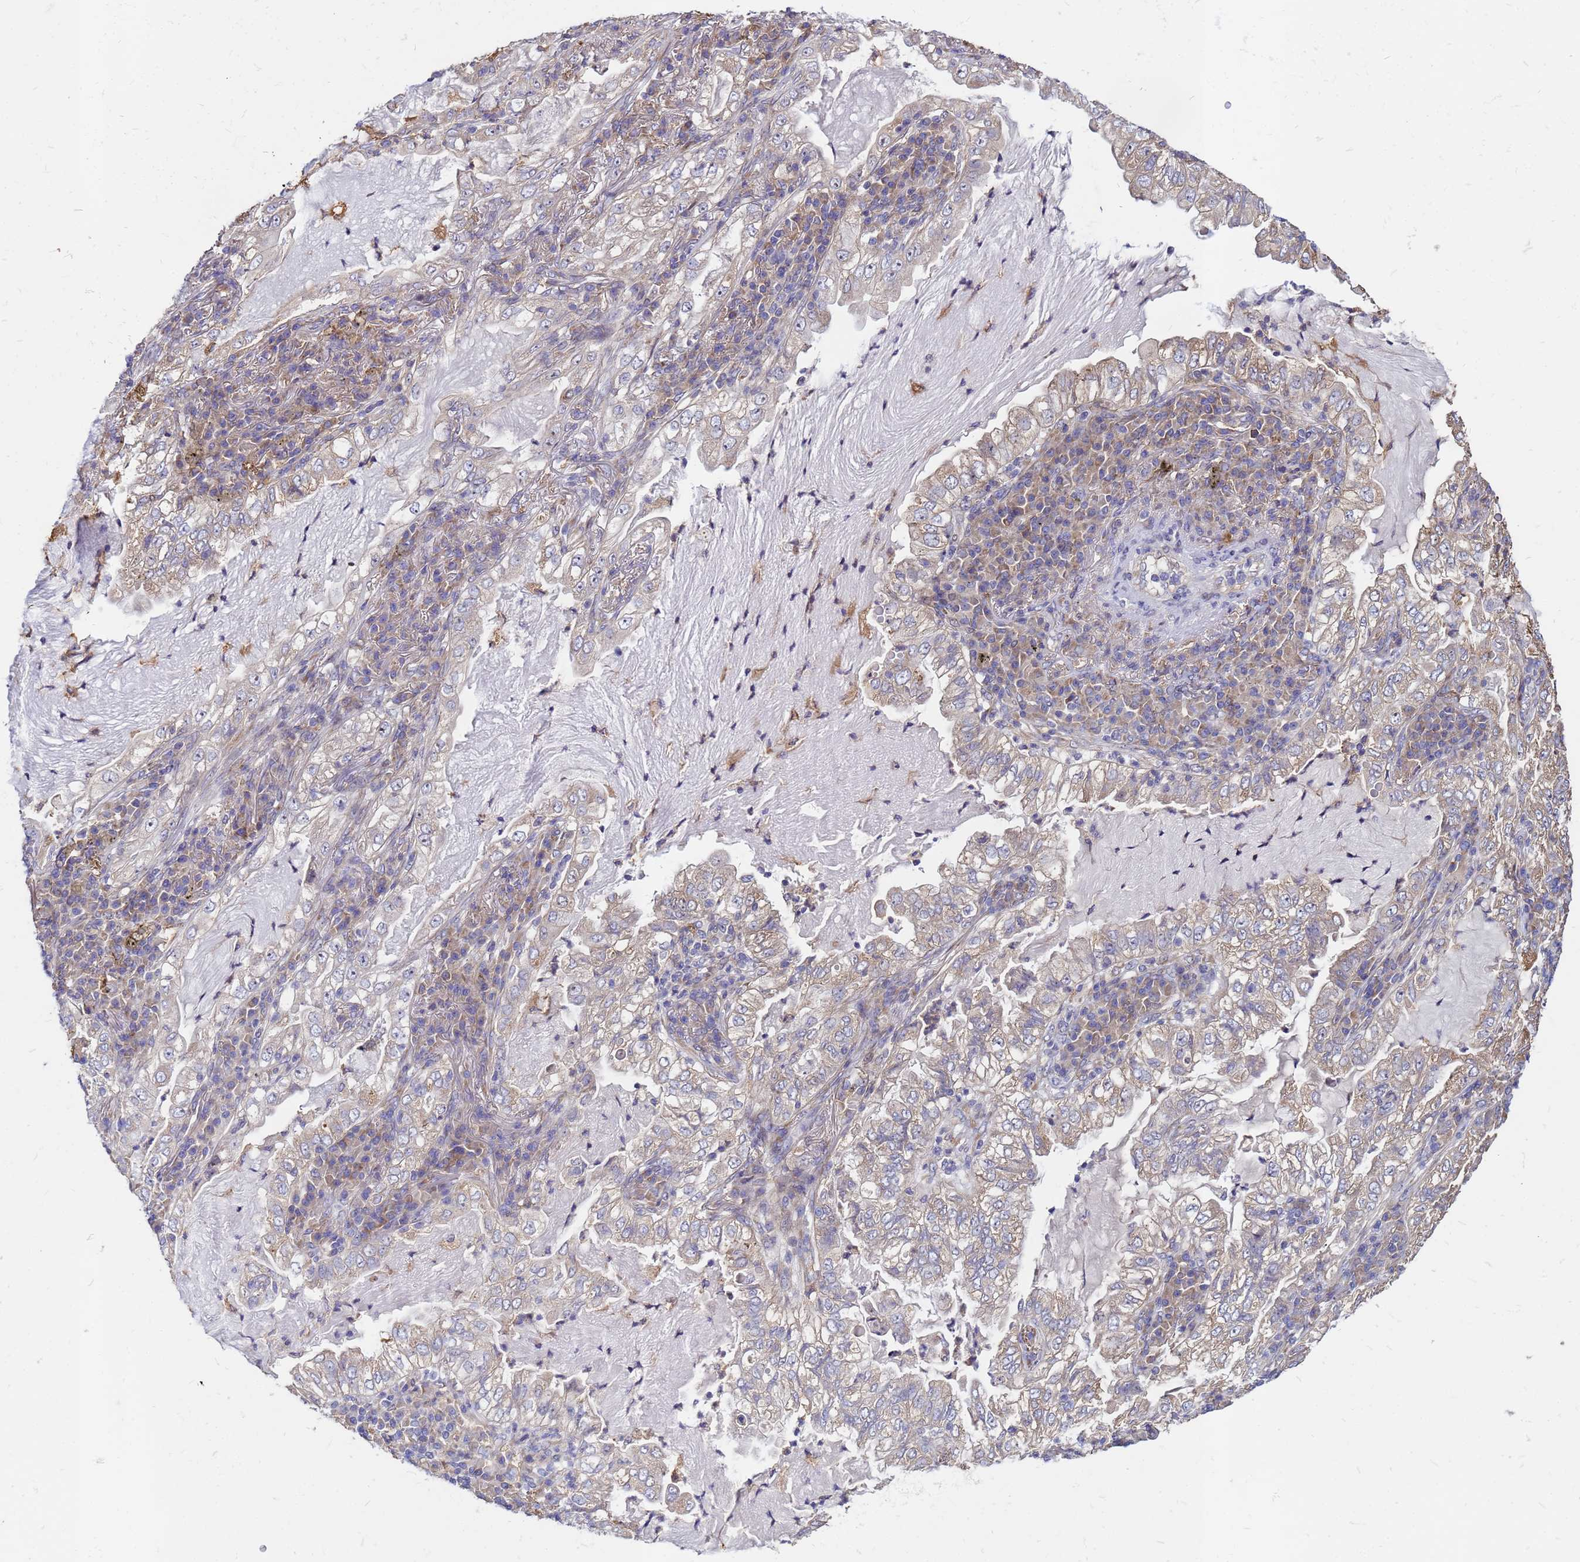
{"staining": {"intensity": "weak", "quantity": "25%-75%", "location": "cytoplasmic/membranous"}, "tissue": "lung cancer", "cell_type": "Tumor cells", "image_type": "cancer", "snomed": [{"axis": "morphology", "description": "Adenocarcinoma, NOS"}, {"axis": "topography", "description": "Lung"}], "caption": "Adenocarcinoma (lung) stained with a brown dye shows weak cytoplasmic/membranous positive staining in approximately 25%-75% of tumor cells.", "gene": "MOB2", "patient": {"sex": "female", "age": 73}}